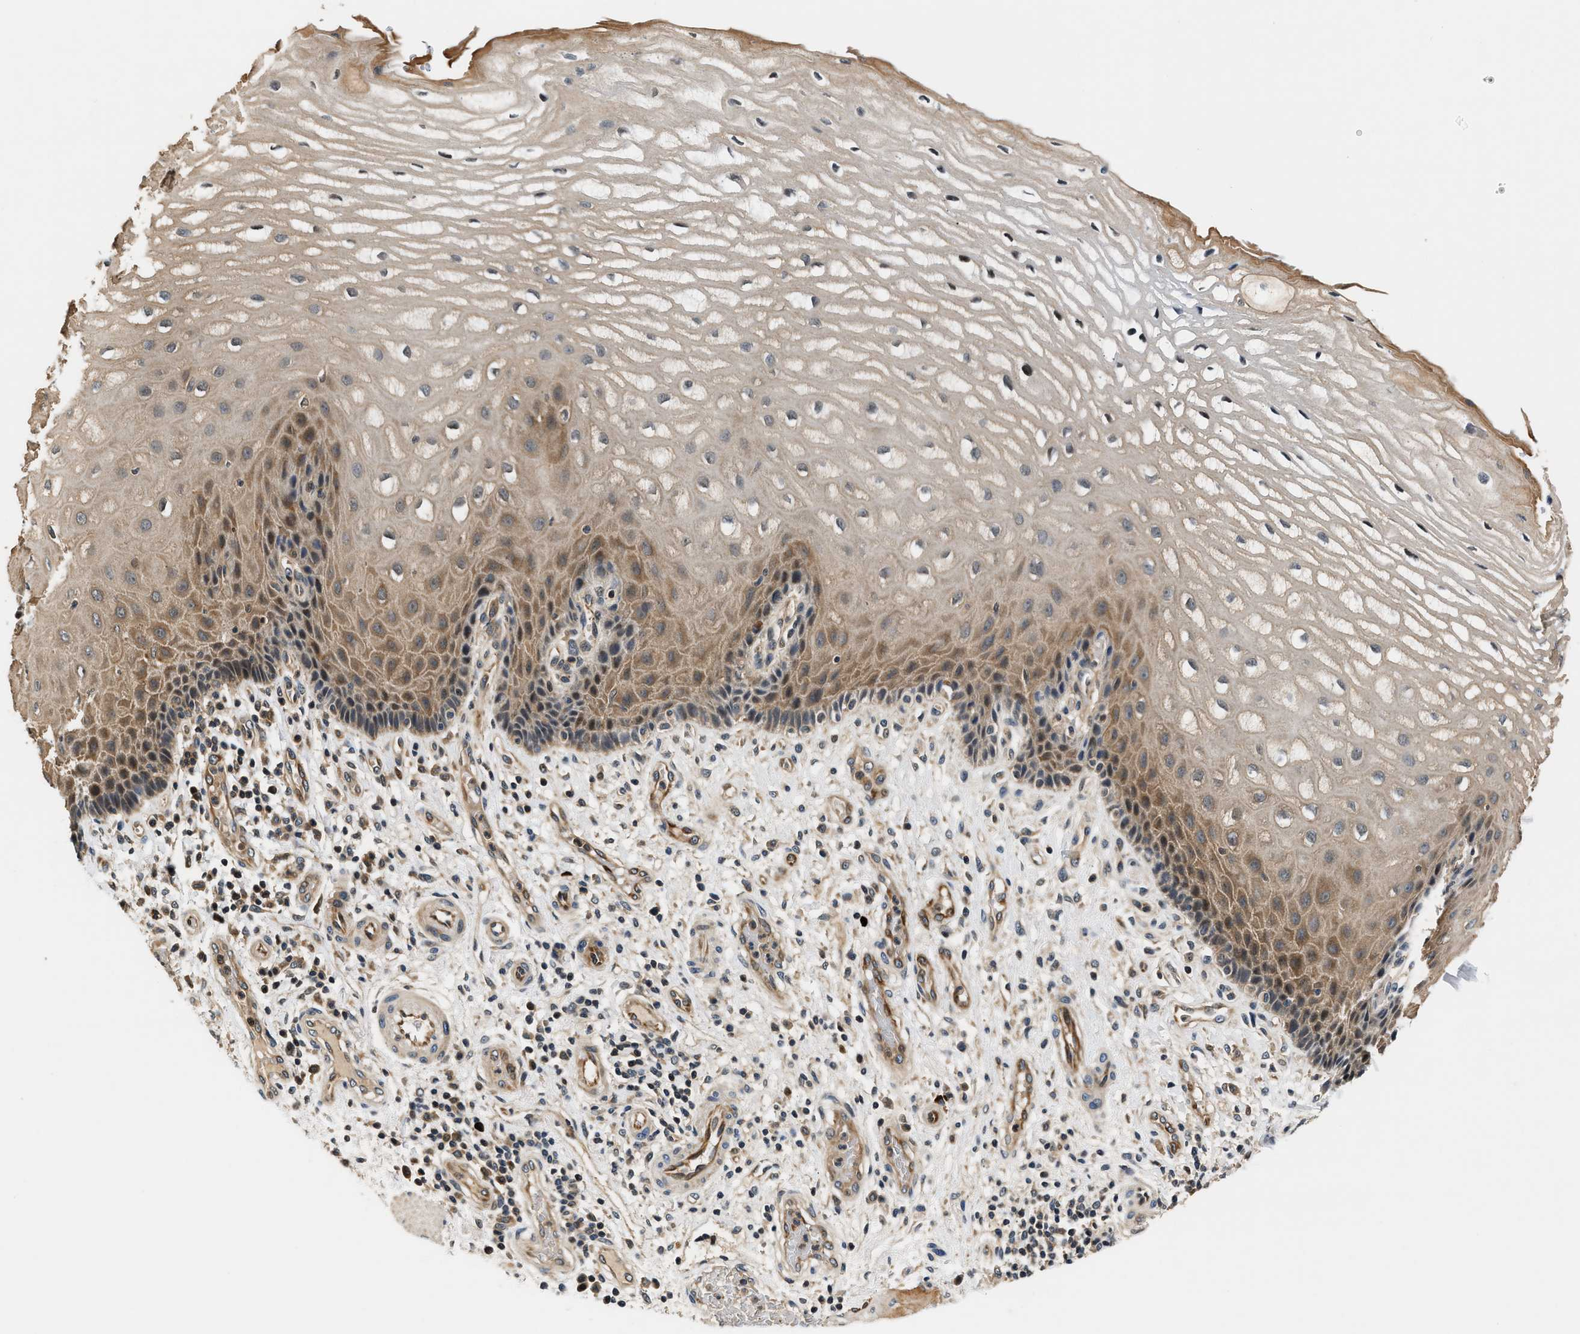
{"staining": {"intensity": "moderate", "quantity": "<25%", "location": "cytoplasmic/membranous"}, "tissue": "esophagus", "cell_type": "Squamous epithelial cells", "image_type": "normal", "snomed": [{"axis": "morphology", "description": "Normal tissue, NOS"}, {"axis": "topography", "description": "Esophagus"}], "caption": "High-magnification brightfield microscopy of benign esophagus stained with DAB (brown) and counterstained with hematoxylin (blue). squamous epithelial cells exhibit moderate cytoplasmic/membranous expression is seen in about<25% of cells.", "gene": "TUT7", "patient": {"sex": "male", "age": 54}}